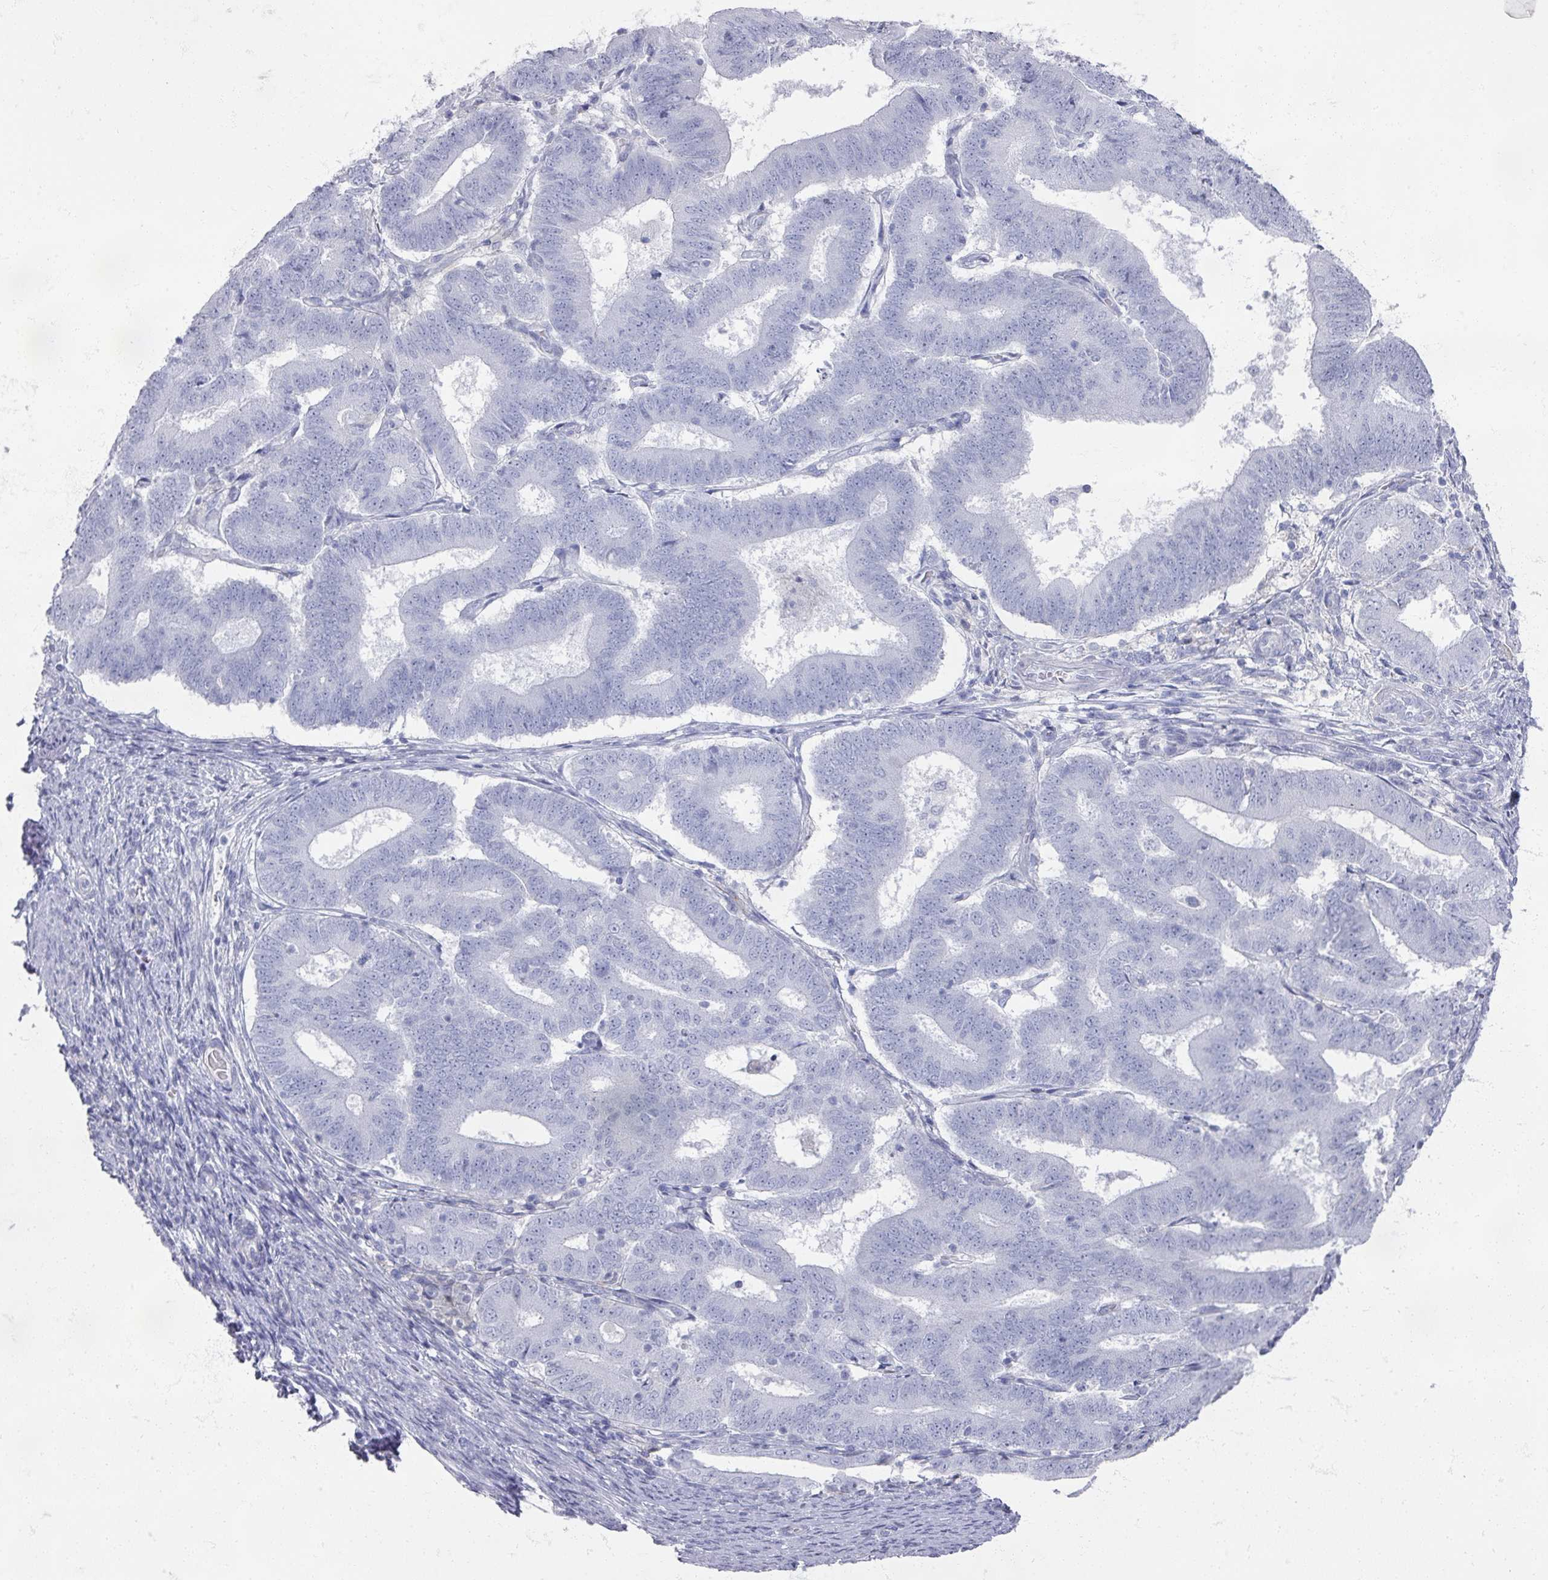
{"staining": {"intensity": "negative", "quantity": "none", "location": "none"}, "tissue": "endometrial cancer", "cell_type": "Tumor cells", "image_type": "cancer", "snomed": [{"axis": "morphology", "description": "Adenocarcinoma, NOS"}, {"axis": "topography", "description": "Endometrium"}], "caption": "Photomicrograph shows no significant protein staining in tumor cells of adenocarcinoma (endometrial).", "gene": "OMG", "patient": {"sex": "female", "age": 70}}